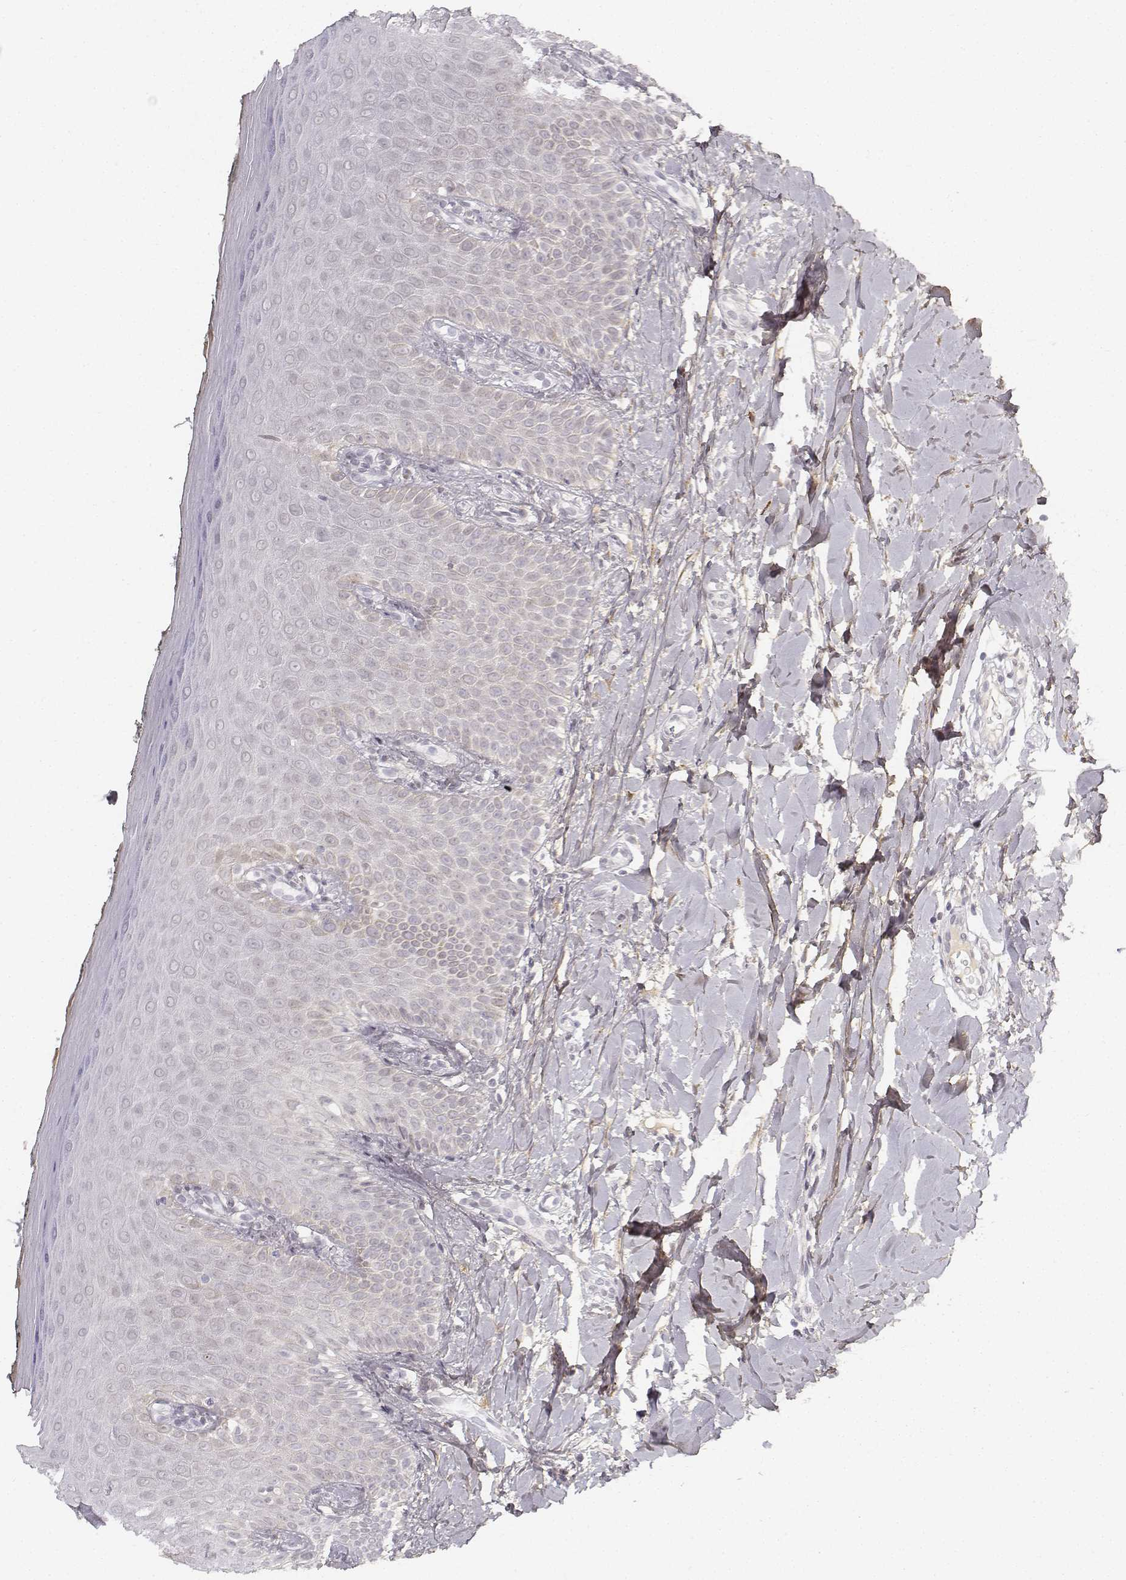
{"staining": {"intensity": "weak", "quantity": "<25%", "location": "cytoplasmic/membranous"}, "tissue": "oral mucosa", "cell_type": "Squamous epithelial cells", "image_type": "normal", "snomed": [{"axis": "morphology", "description": "Normal tissue, NOS"}, {"axis": "topography", "description": "Oral tissue"}], "caption": "Squamous epithelial cells are negative for brown protein staining in benign oral mucosa.", "gene": "KRT84", "patient": {"sex": "female", "age": 43}}